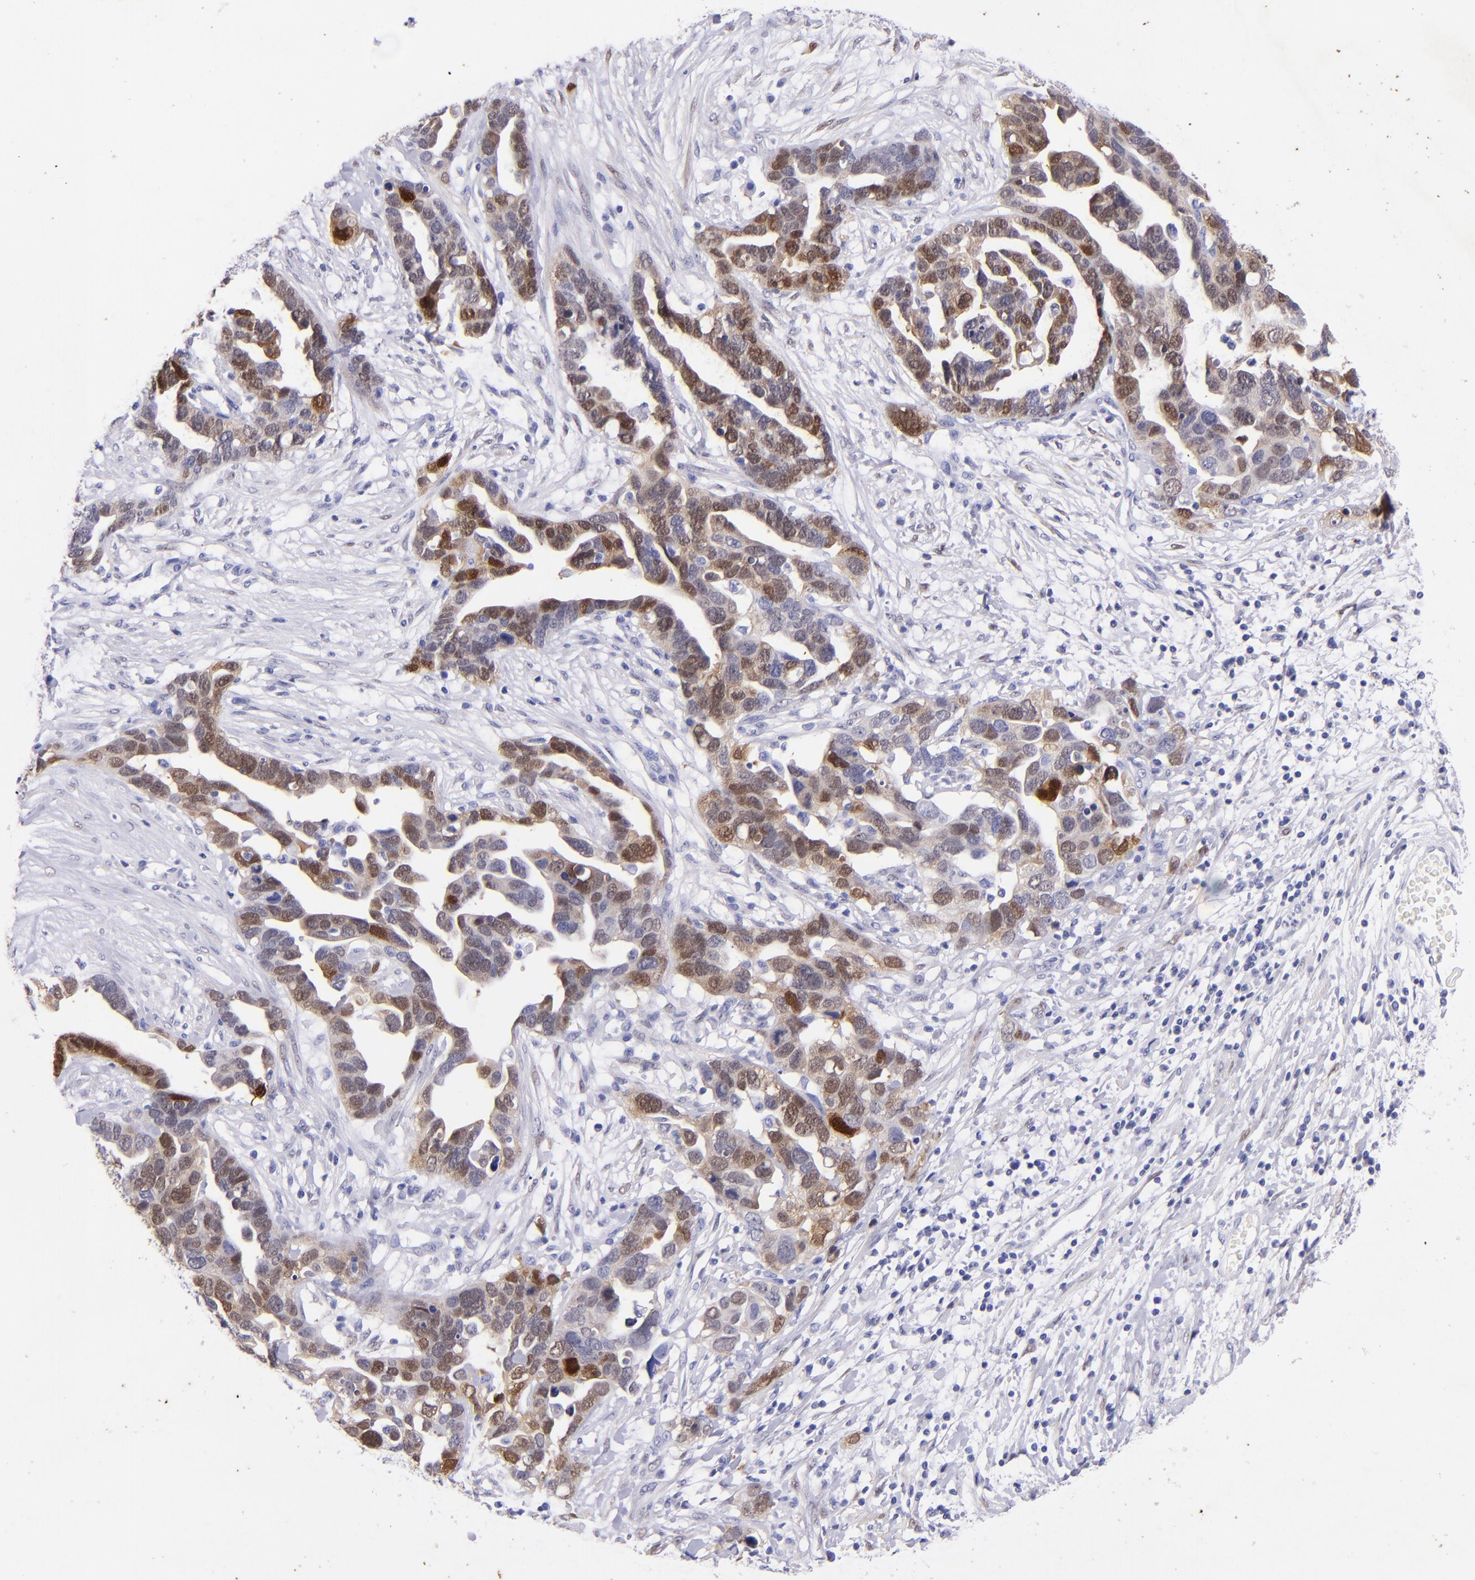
{"staining": {"intensity": "moderate", "quantity": "25%-75%", "location": "cytoplasmic/membranous"}, "tissue": "ovarian cancer", "cell_type": "Tumor cells", "image_type": "cancer", "snomed": [{"axis": "morphology", "description": "Cystadenocarcinoma, serous, NOS"}, {"axis": "topography", "description": "Ovary"}], "caption": "High-power microscopy captured an IHC histopathology image of ovarian cancer, revealing moderate cytoplasmic/membranous staining in approximately 25%-75% of tumor cells. The protein of interest is stained brown, and the nuclei are stained in blue (DAB (3,3'-diaminobenzidine) IHC with brightfield microscopy, high magnification).", "gene": "UCHL1", "patient": {"sex": "female", "age": 54}}